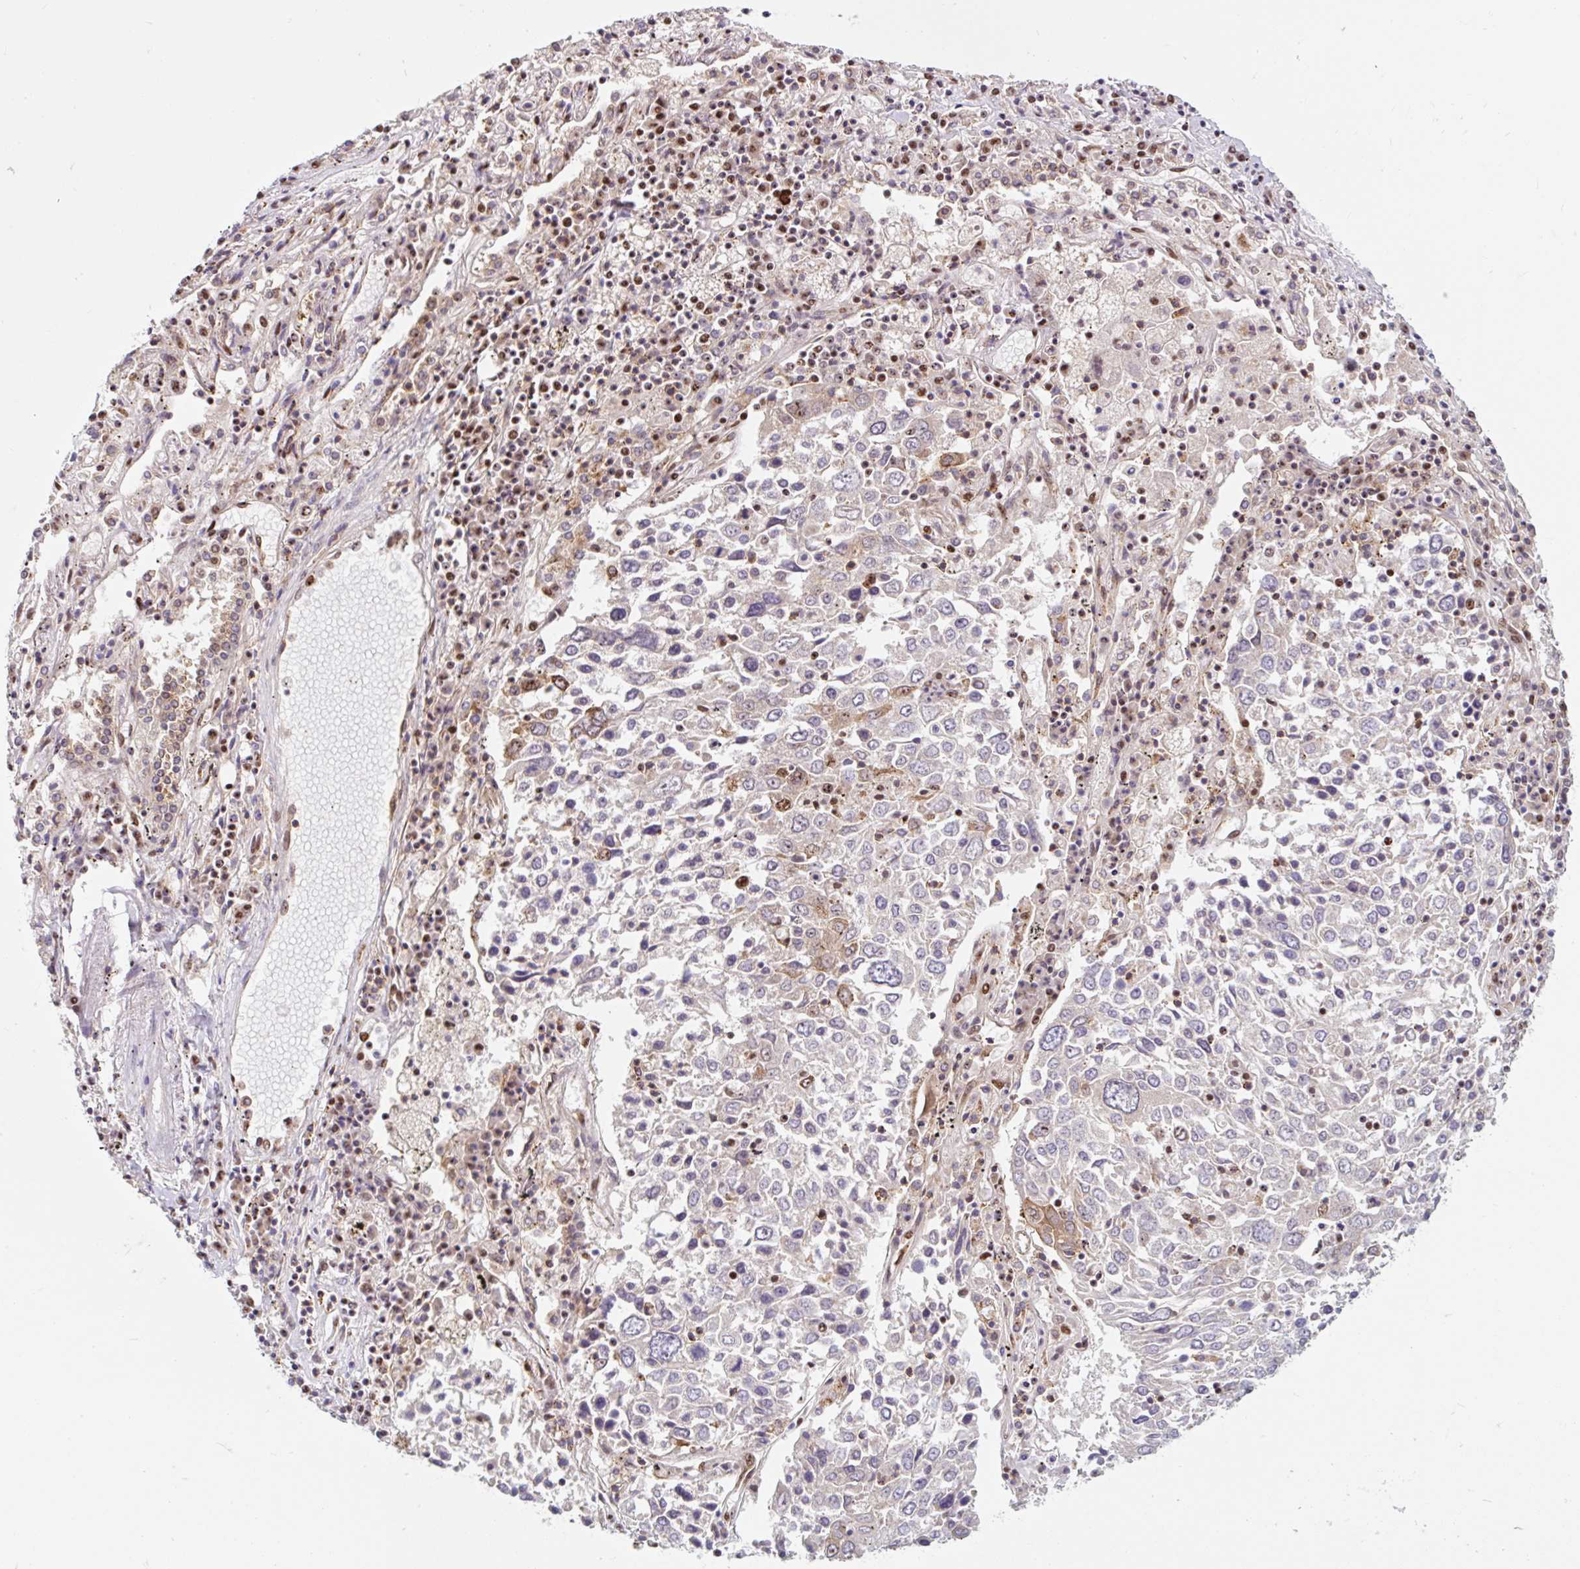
{"staining": {"intensity": "moderate", "quantity": ">75%", "location": "nuclear"}, "tissue": "lung cancer", "cell_type": "Tumor cells", "image_type": "cancer", "snomed": [{"axis": "morphology", "description": "Squamous cell carcinoma, NOS"}, {"axis": "topography", "description": "Lung"}], "caption": "Lung cancer stained with a protein marker exhibits moderate staining in tumor cells.", "gene": "BICRA", "patient": {"sex": "male", "age": 65}}